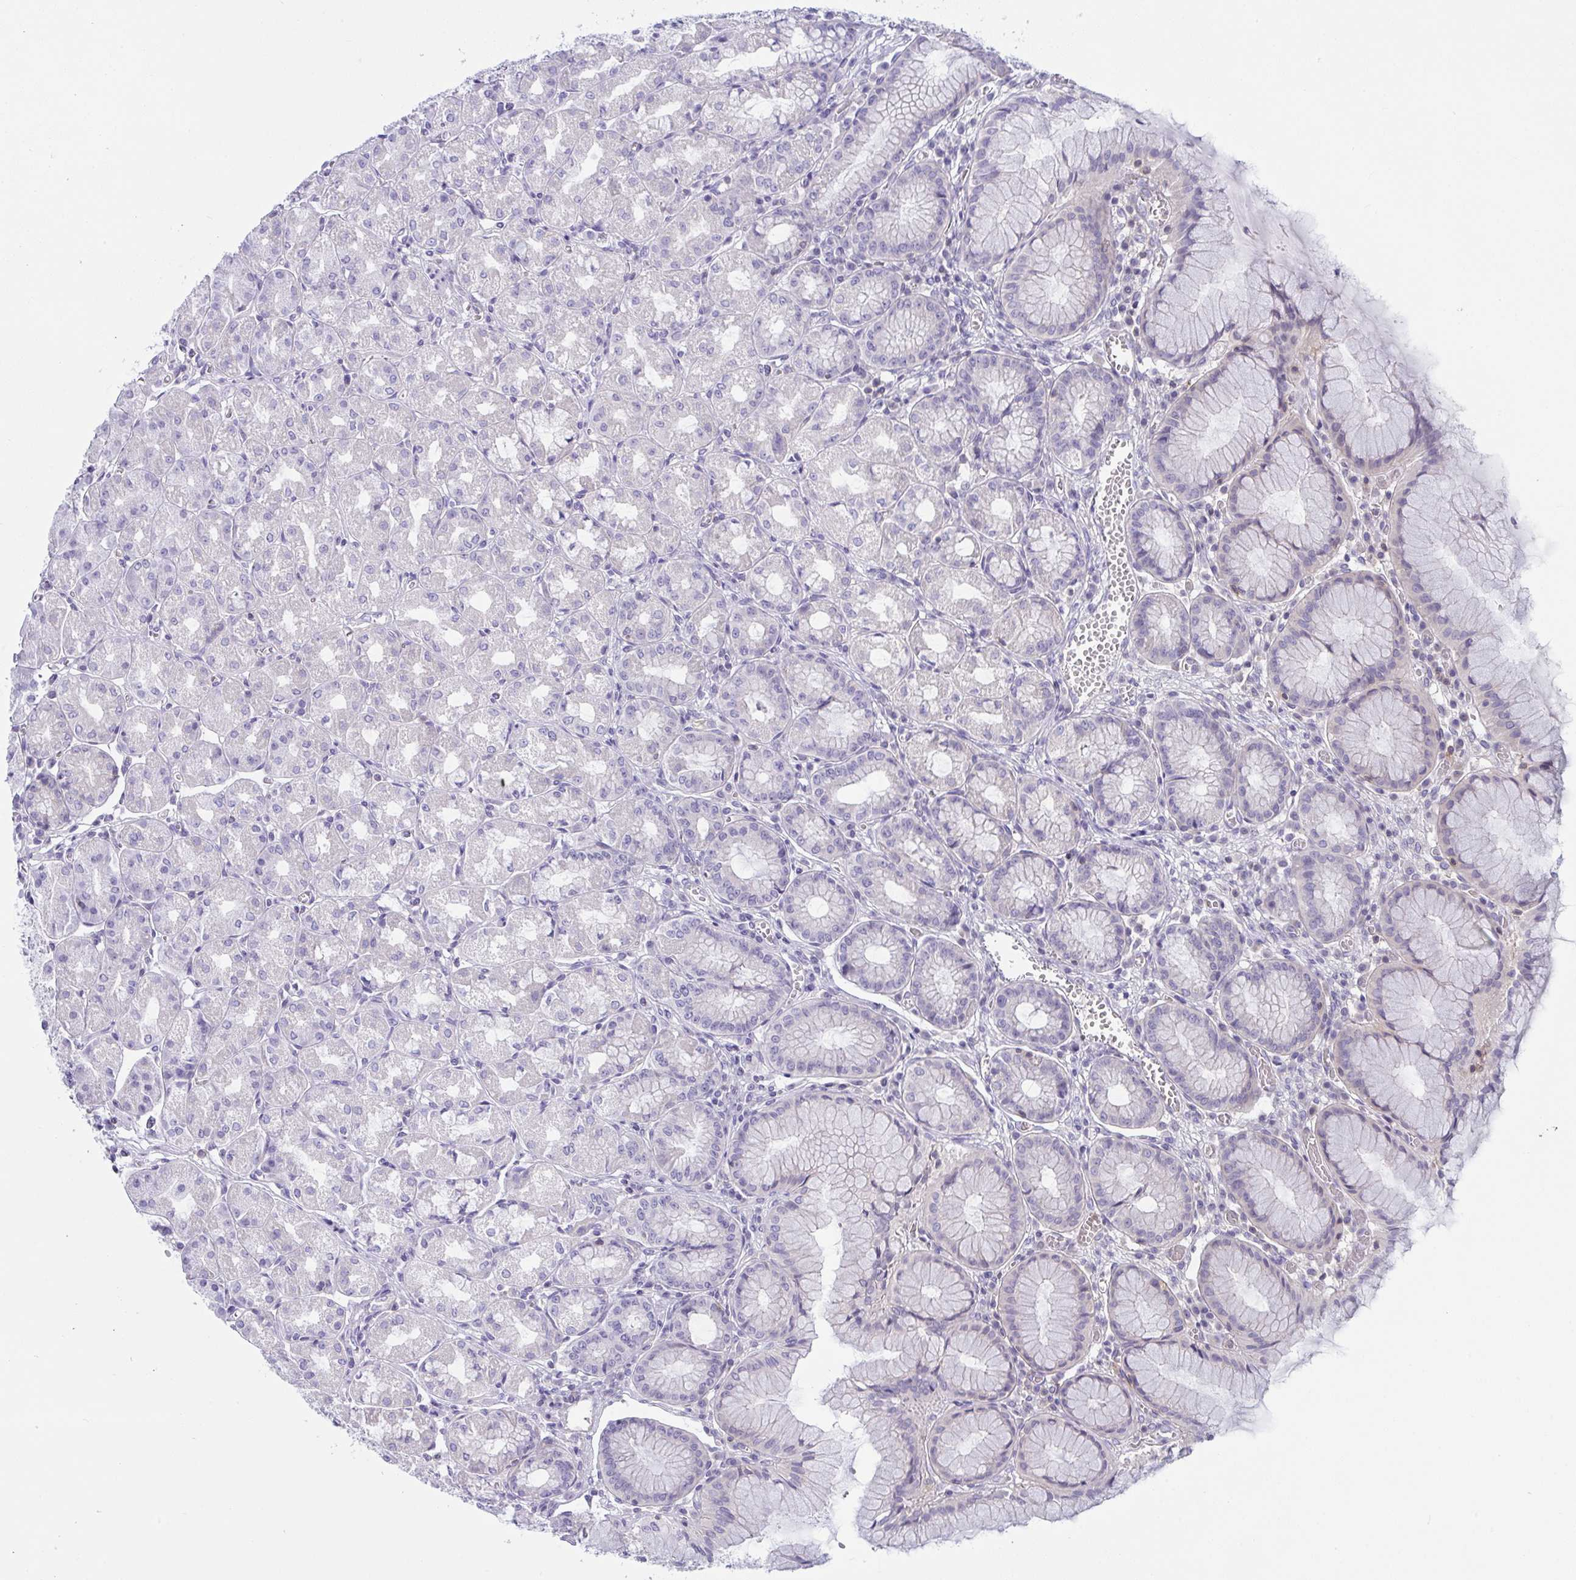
{"staining": {"intensity": "negative", "quantity": "none", "location": "none"}, "tissue": "stomach", "cell_type": "Glandular cells", "image_type": "normal", "snomed": [{"axis": "morphology", "description": "Normal tissue, NOS"}, {"axis": "topography", "description": "Stomach"}], "caption": "Benign stomach was stained to show a protein in brown. There is no significant positivity in glandular cells.", "gene": "TANK", "patient": {"sex": "male", "age": 55}}